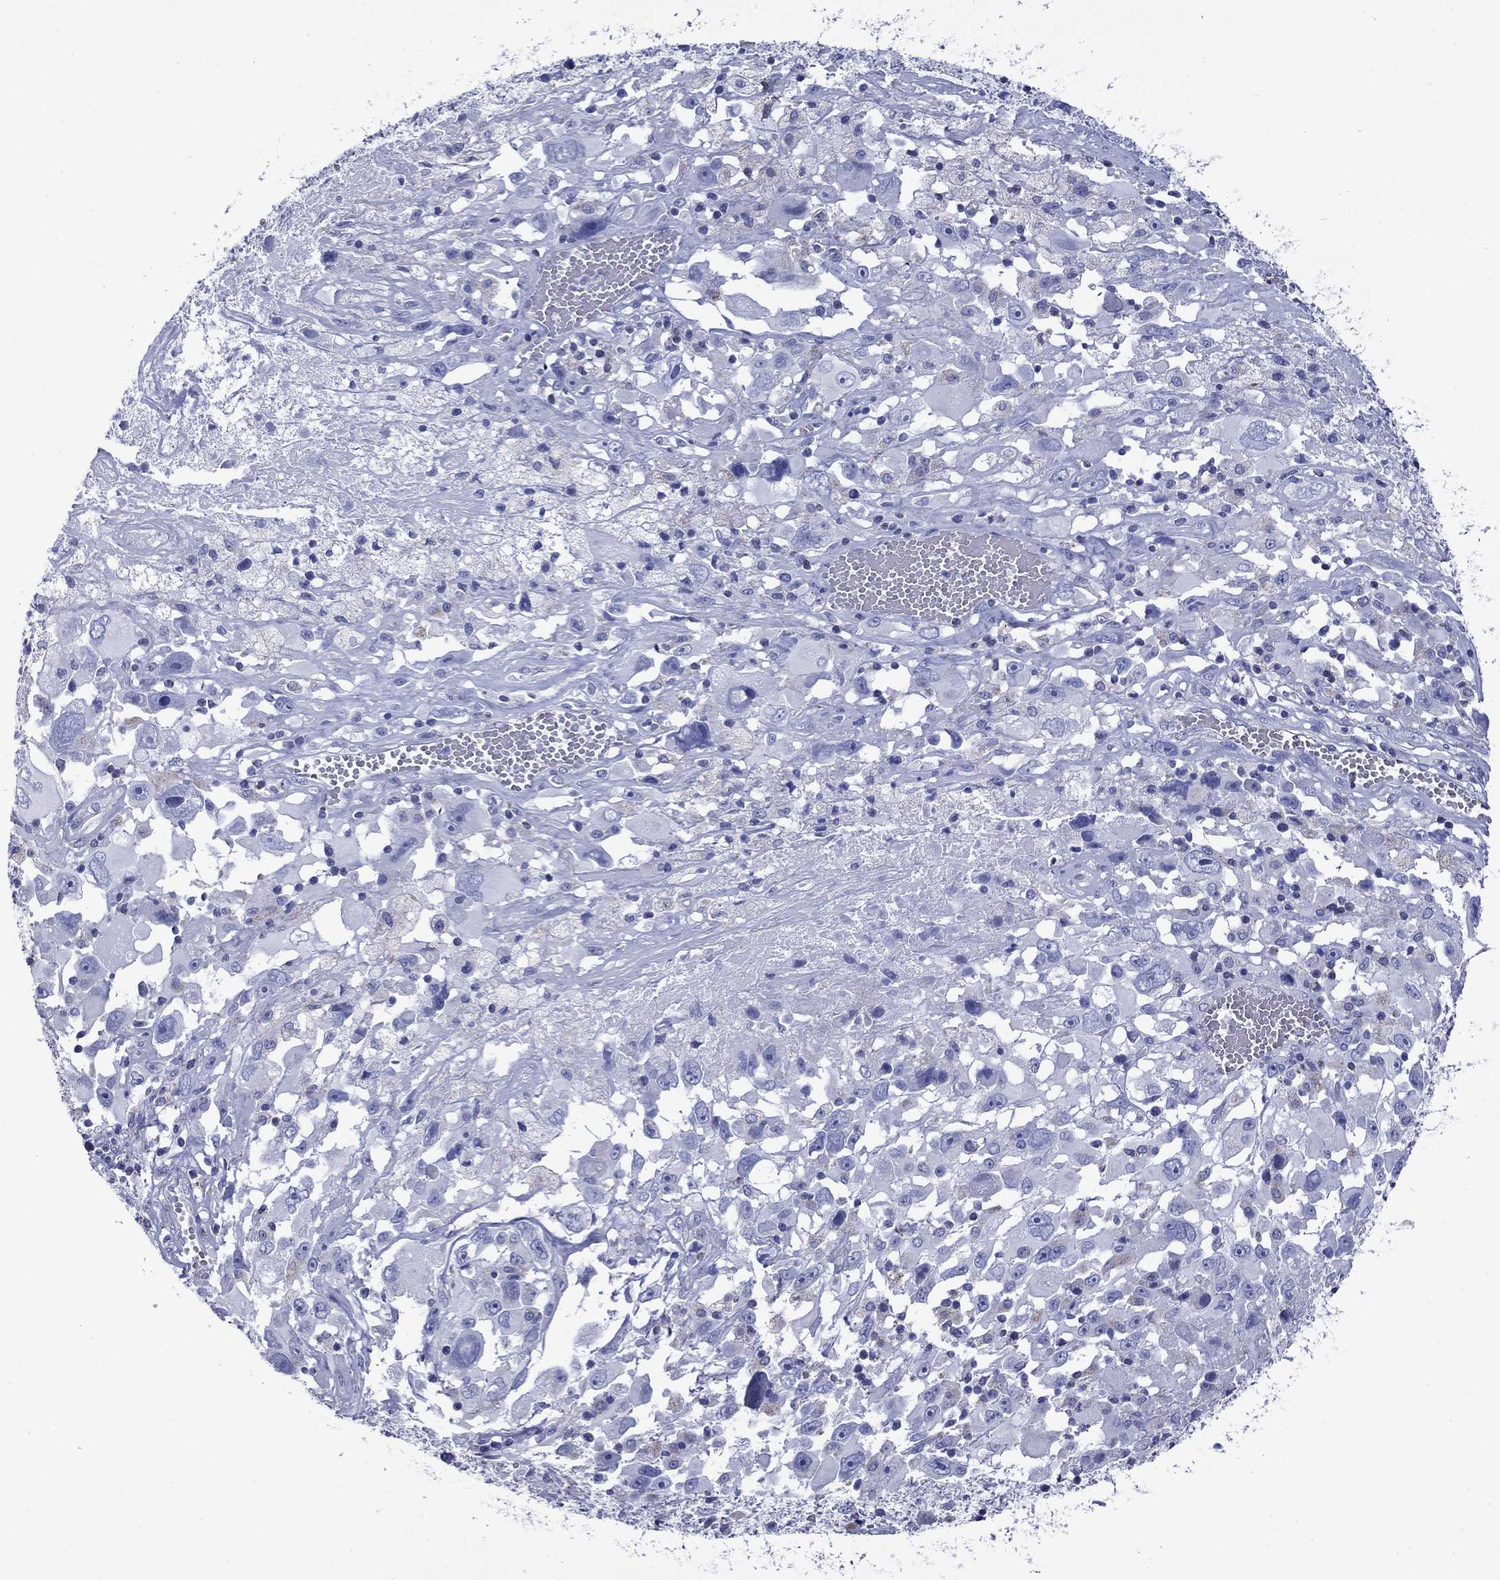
{"staining": {"intensity": "negative", "quantity": "none", "location": "none"}, "tissue": "melanoma", "cell_type": "Tumor cells", "image_type": "cancer", "snomed": [{"axis": "morphology", "description": "Malignant melanoma, Metastatic site"}, {"axis": "topography", "description": "Soft tissue"}], "caption": "An immunohistochemistry micrograph of malignant melanoma (metastatic site) is shown. There is no staining in tumor cells of malignant melanoma (metastatic site).", "gene": "ACADSB", "patient": {"sex": "male", "age": 50}}